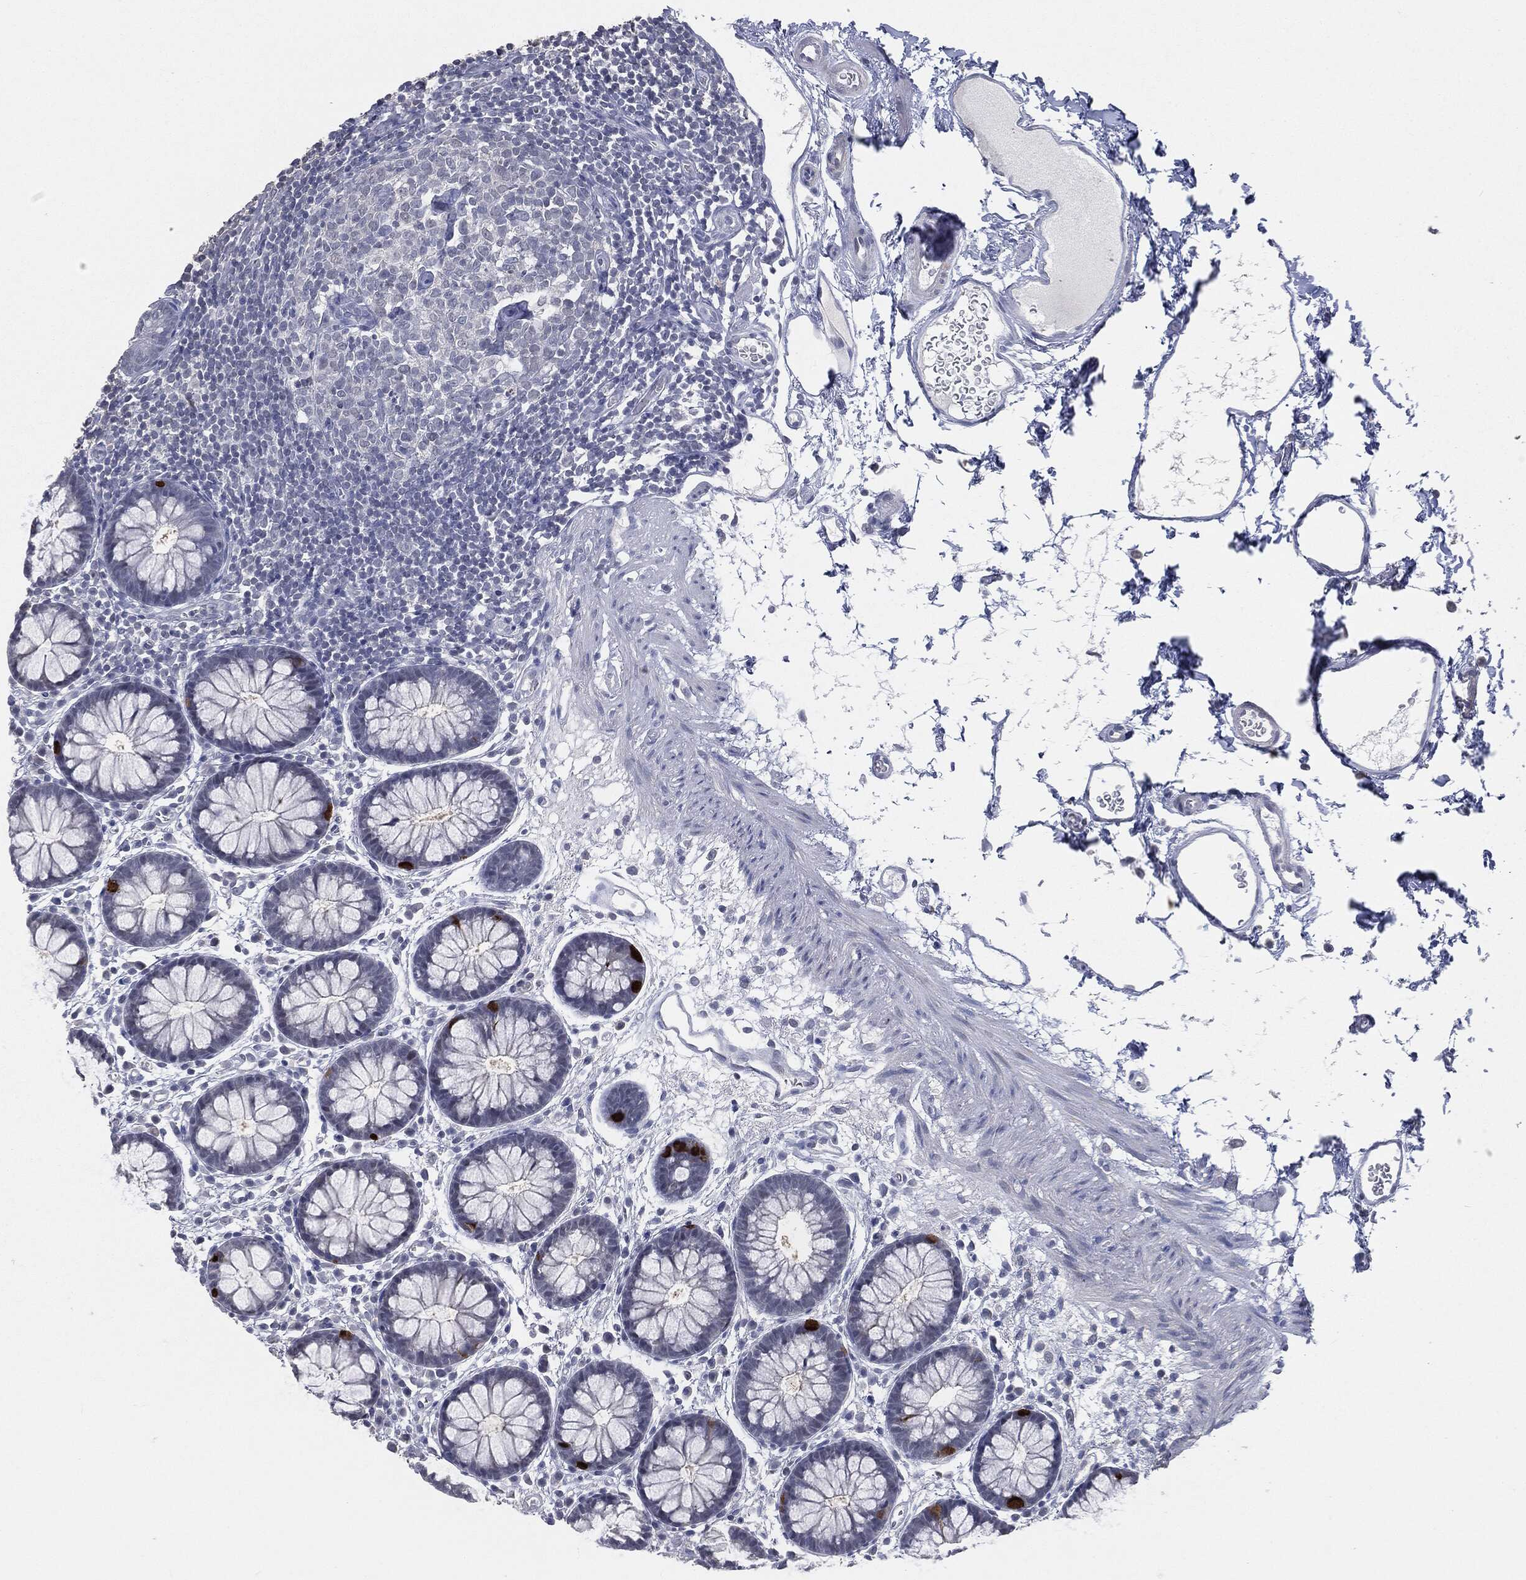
{"staining": {"intensity": "negative", "quantity": "none", "location": "none"}, "tissue": "colon", "cell_type": "Endothelial cells", "image_type": "normal", "snomed": [{"axis": "morphology", "description": "Normal tissue, NOS"}, {"axis": "topography", "description": "Colon"}], "caption": "IHC histopathology image of normal colon: human colon stained with DAB (3,3'-diaminobenzidine) shows no significant protein positivity in endothelial cells.", "gene": "SLC2A2", "patient": {"sex": "male", "age": 76}}